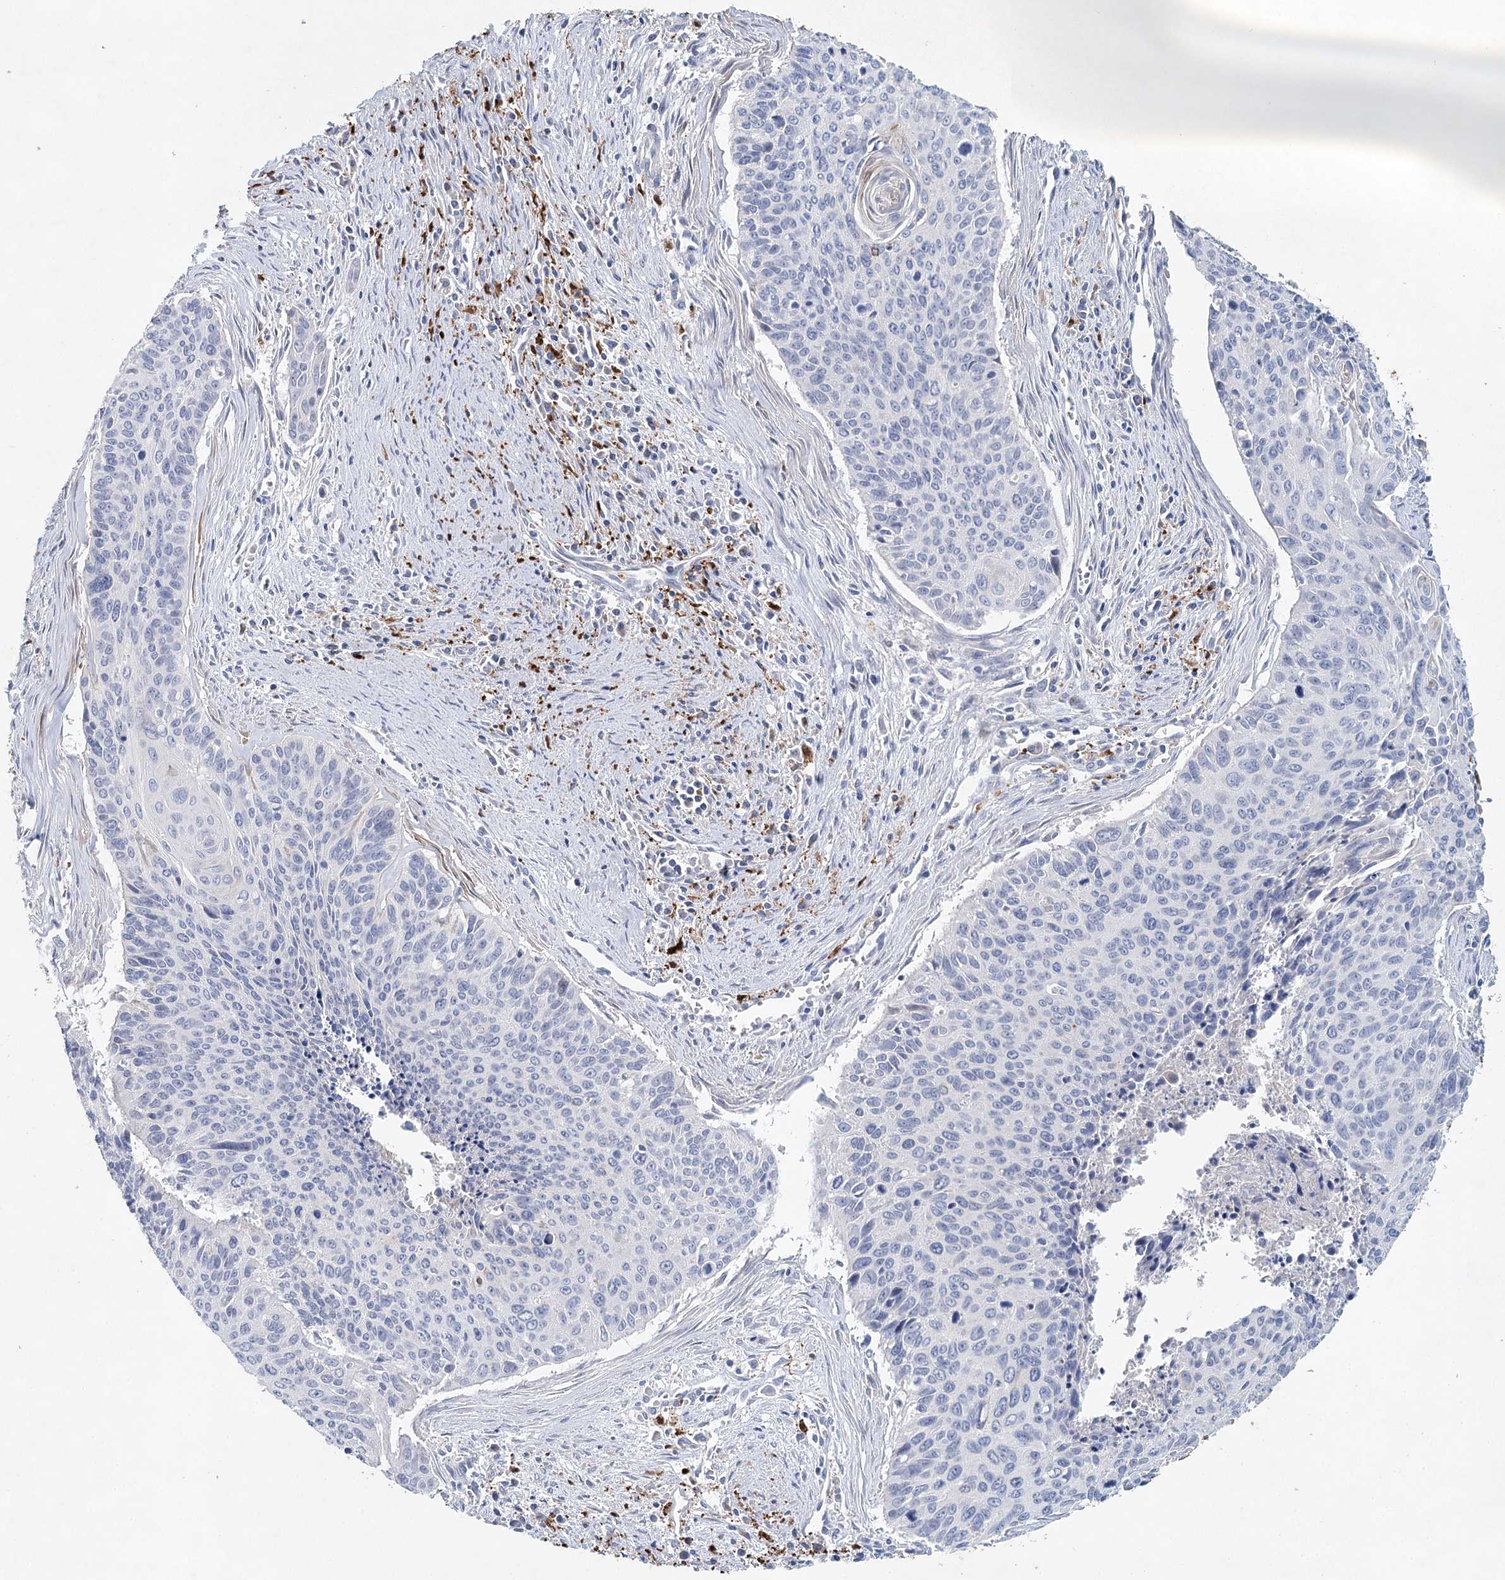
{"staining": {"intensity": "negative", "quantity": "none", "location": "none"}, "tissue": "cervical cancer", "cell_type": "Tumor cells", "image_type": "cancer", "snomed": [{"axis": "morphology", "description": "Squamous cell carcinoma, NOS"}, {"axis": "topography", "description": "Cervix"}], "caption": "Protein analysis of cervical cancer reveals no significant expression in tumor cells.", "gene": "SLC19A3", "patient": {"sex": "female", "age": 55}}